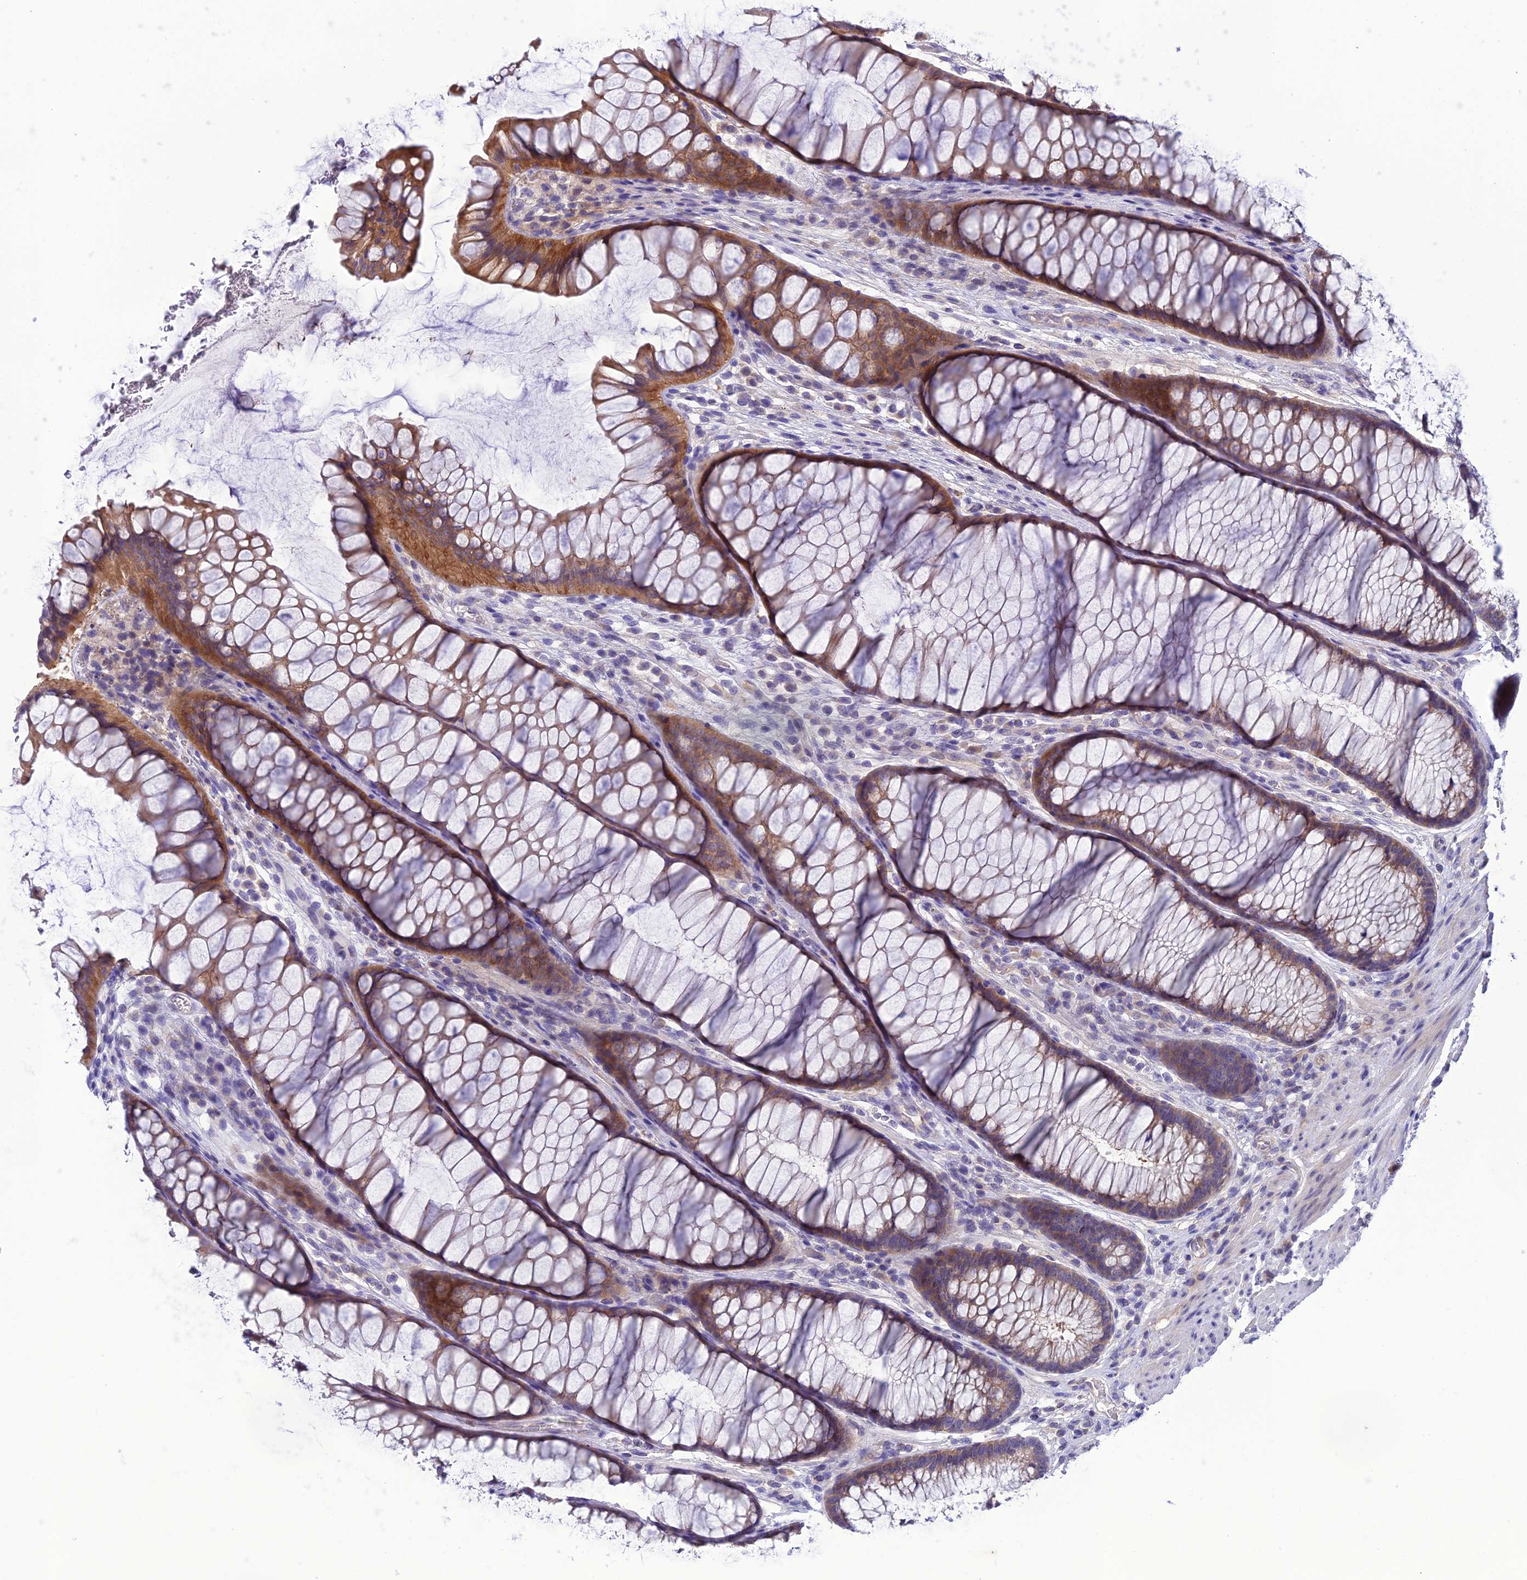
{"staining": {"intensity": "negative", "quantity": "none", "location": "none"}, "tissue": "colon", "cell_type": "Endothelial cells", "image_type": "normal", "snomed": [{"axis": "morphology", "description": "Normal tissue, NOS"}, {"axis": "topography", "description": "Colon"}], "caption": "This photomicrograph is of unremarkable colon stained with immunohistochemistry to label a protein in brown with the nuclei are counter-stained blue. There is no positivity in endothelial cells.", "gene": "GDF6", "patient": {"sex": "female", "age": 82}}